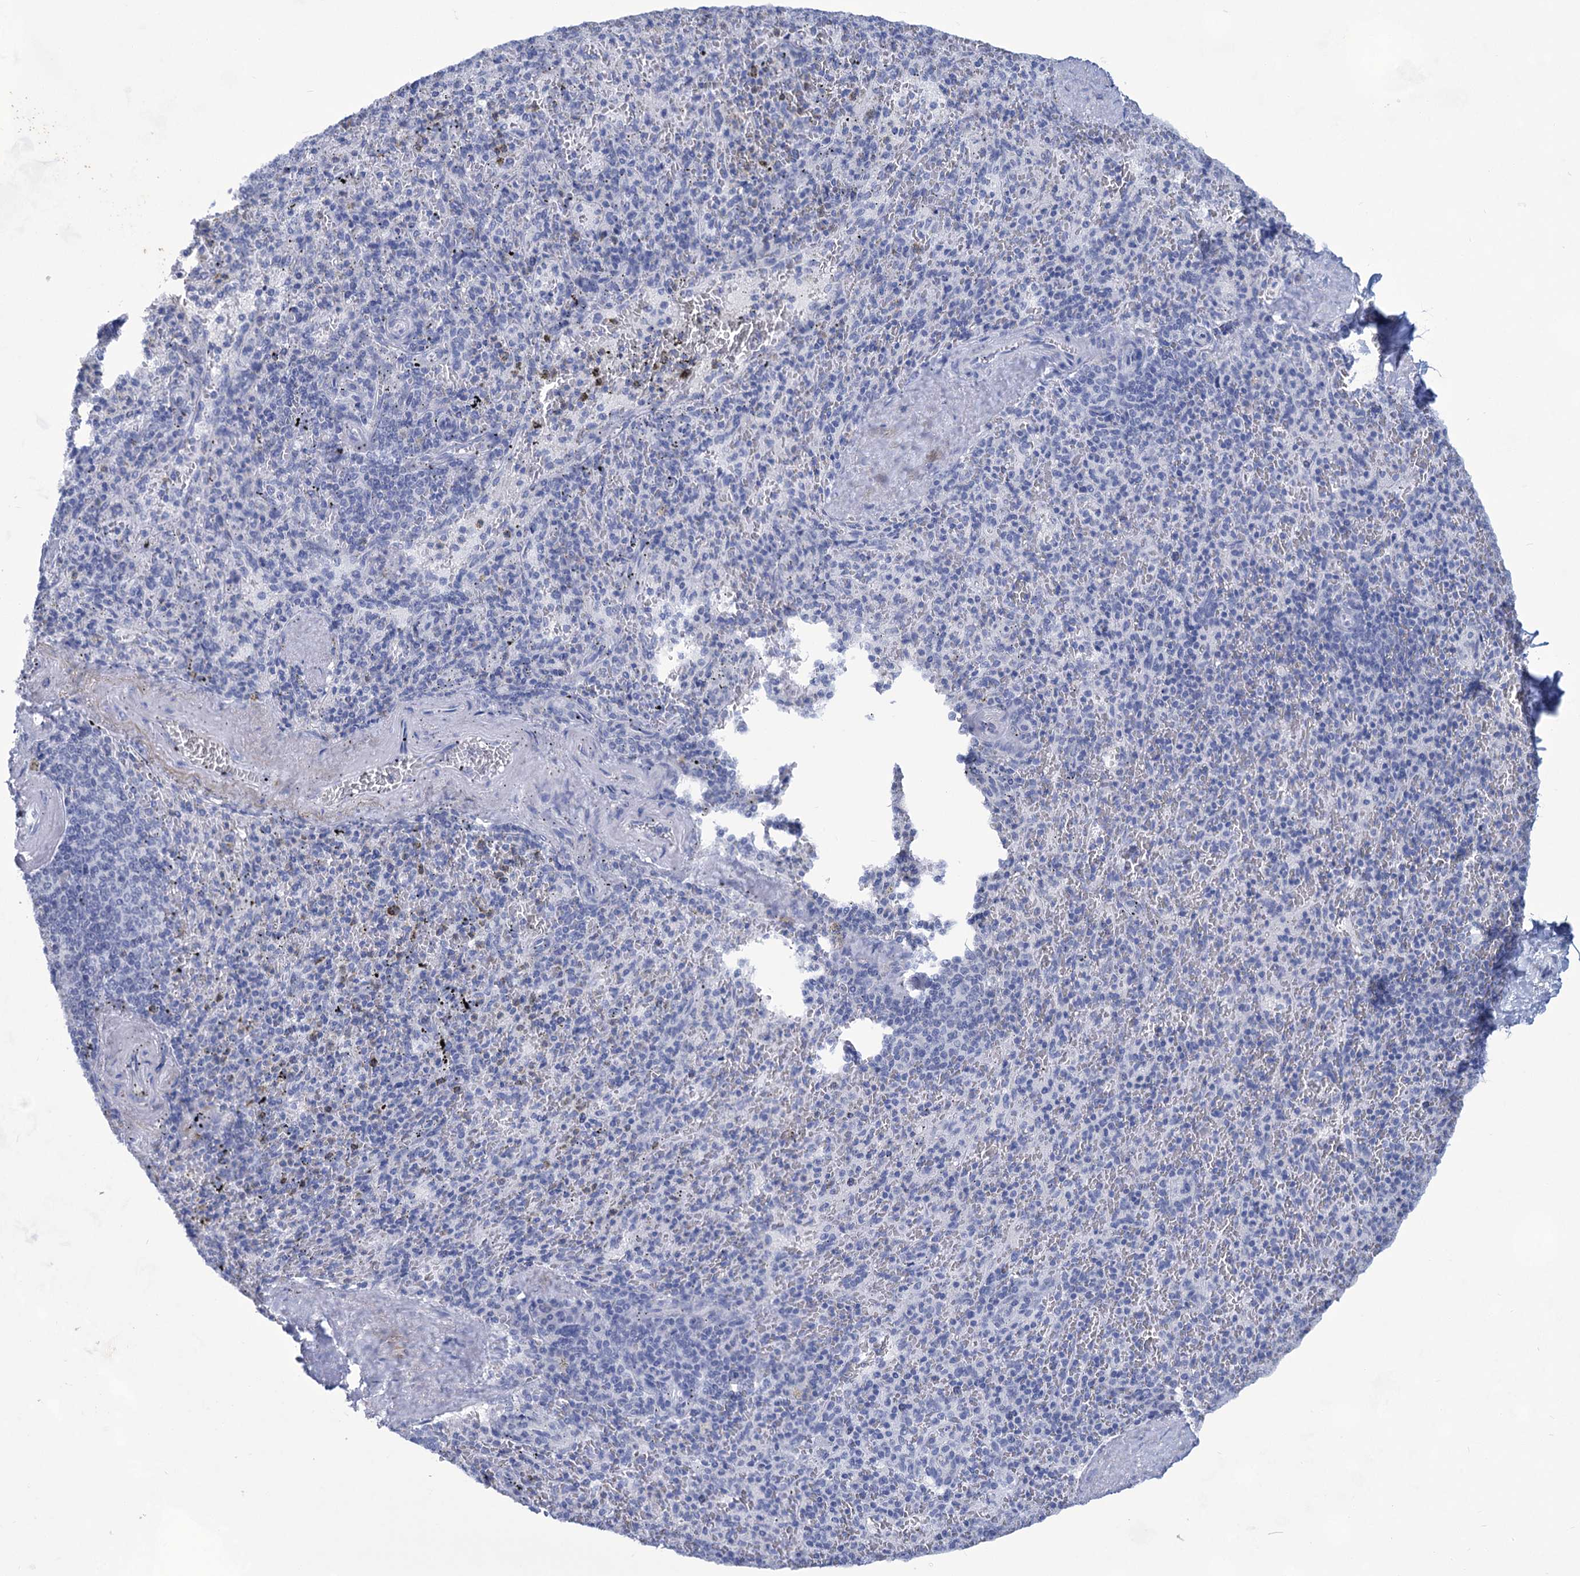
{"staining": {"intensity": "negative", "quantity": "none", "location": "none"}, "tissue": "spleen", "cell_type": "Cells in red pulp", "image_type": "normal", "snomed": [{"axis": "morphology", "description": "Normal tissue, NOS"}, {"axis": "topography", "description": "Spleen"}], "caption": "Immunohistochemistry (IHC) photomicrograph of benign human spleen stained for a protein (brown), which shows no positivity in cells in red pulp. (Stains: DAB (3,3'-diaminobenzidine) immunohistochemistry (IHC) with hematoxylin counter stain, Microscopy: brightfield microscopy at high magnification).", "gene": "TTC17", "patient": {"sex": "male", "age": 82}}